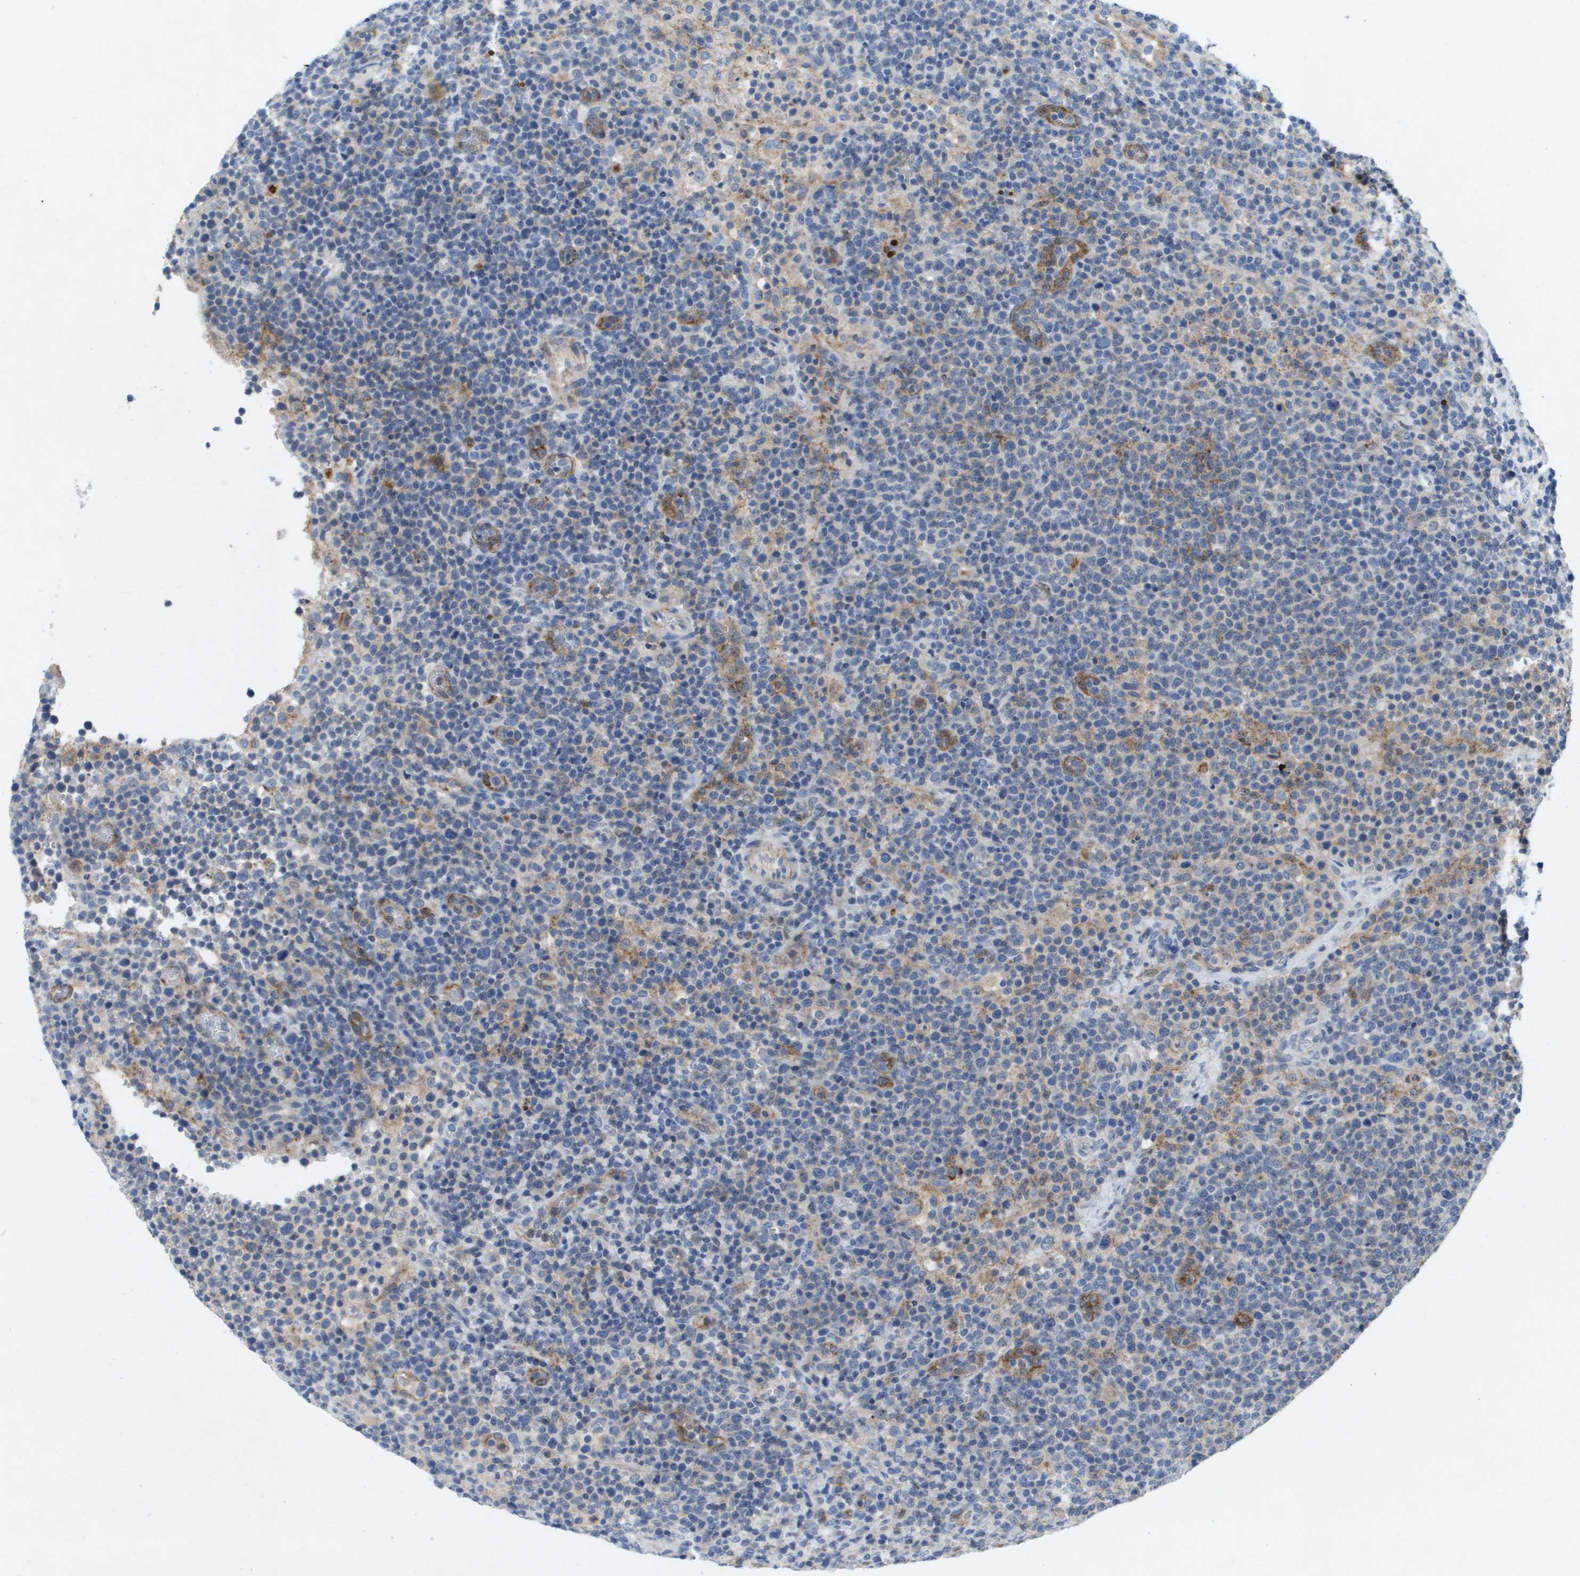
{"staining": {"intensity": "weak", "quantity": "<25%", "location": "cytoplasmic/membranous"}, "tissue": "lymphoma", "cell_type": "Tumor cells", "image_type": "cancer", "snomed": [{"axis": "morphology", "description": "Malignant lymphoma, non-Hodgkin's type, High grade"}, {"axis": "topography", "description": "Lymph node"}], "caption": "A histopathology image of human malignant lymphoma, non-Hodgkin's type (high-grade) is negative for staining in tumor cells.", "gene": "LIPG", "patient": {"sex": "male", "age": 61}}